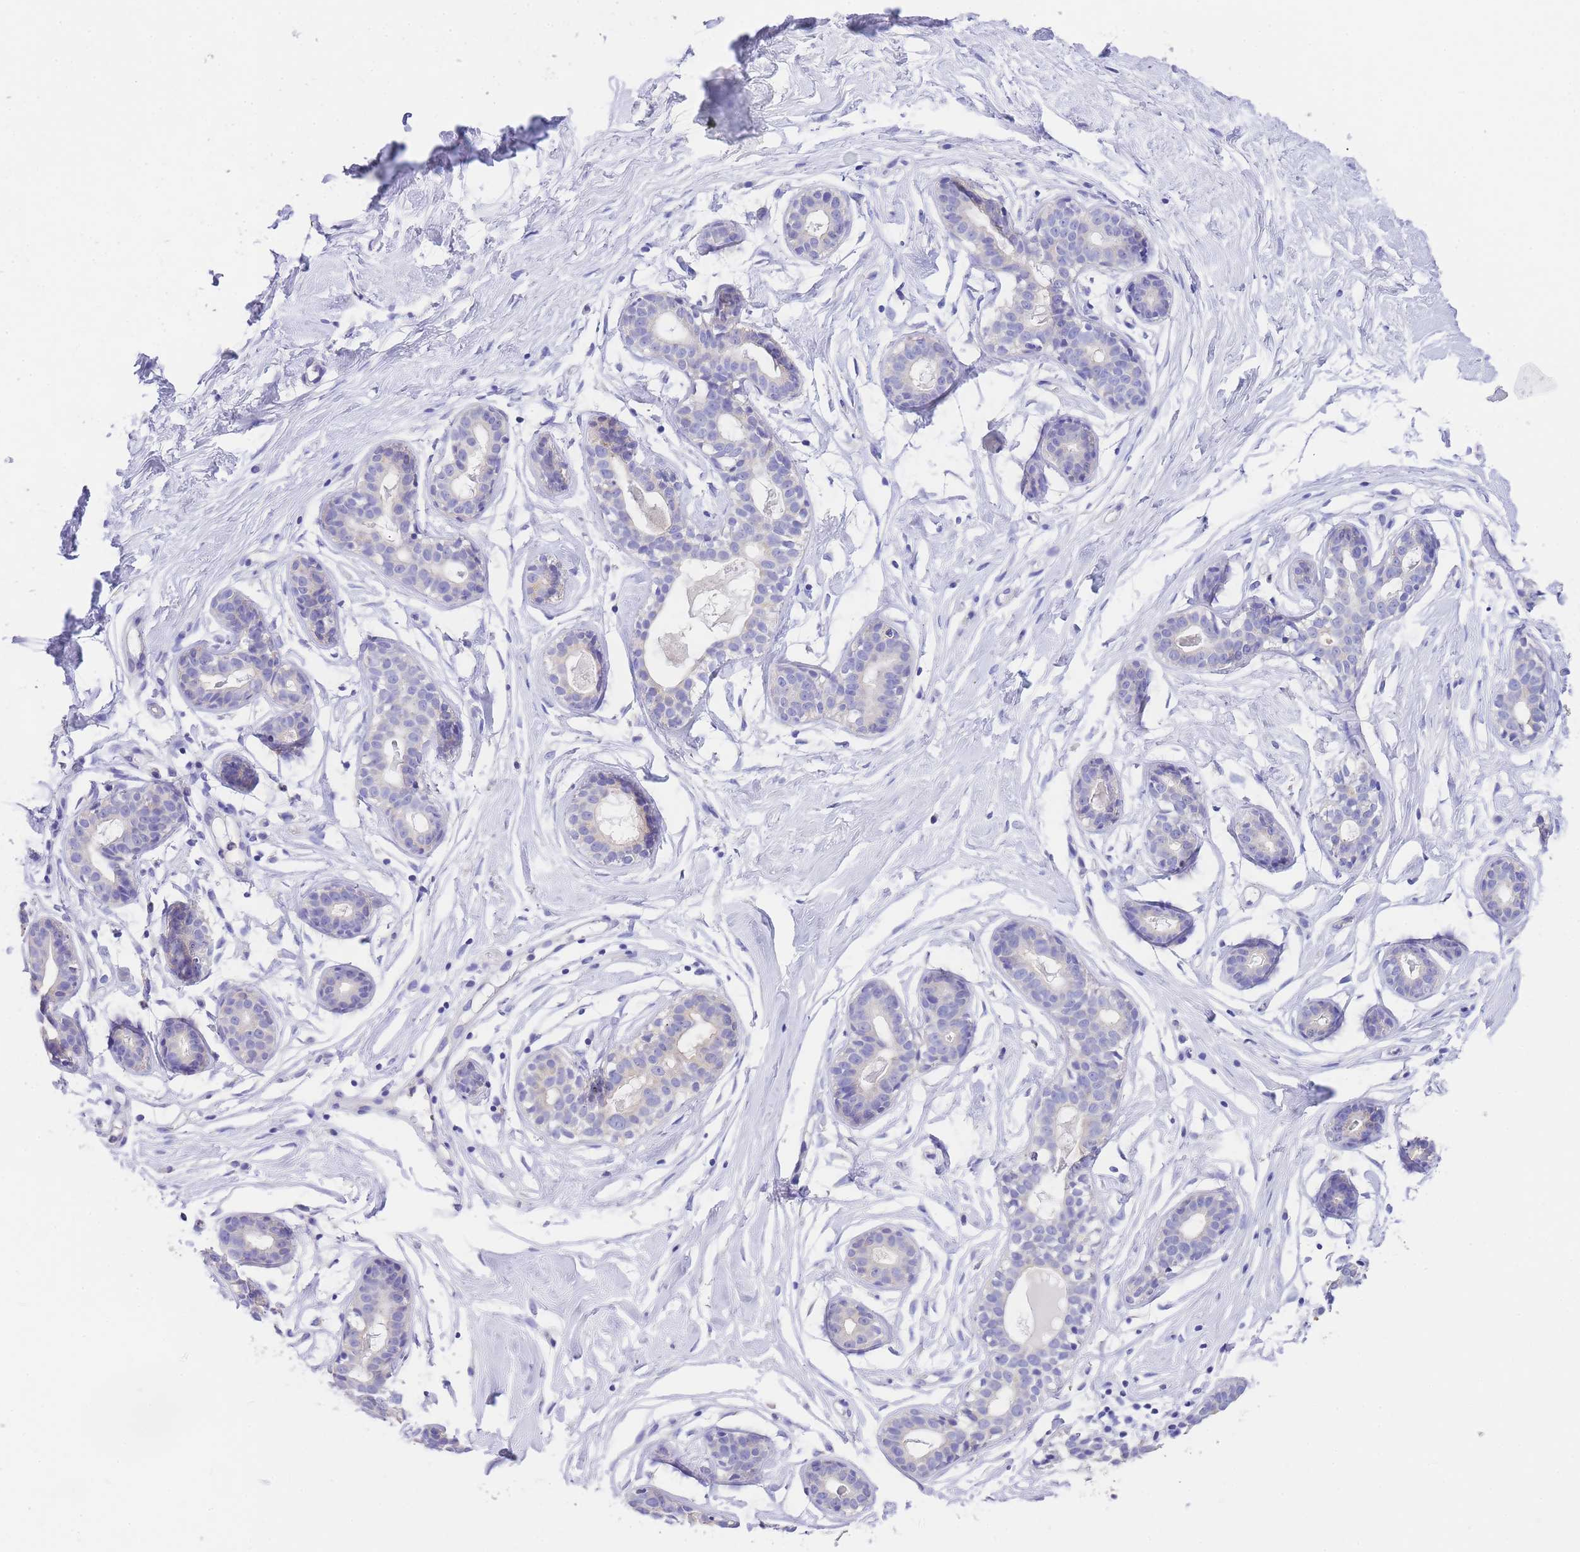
{"staining": {"intensity": "negative", "quantity": "none", "location": "none"}, "tissue": "breast", "cell_type": "Adipocytes", "image_type": "normal", "snomed": [{"axis": "morphology", "description": "Normal tissue, NOS"}, {"axis": "morphology", "description": "Adenoma, NOS"}, {"axis": "topography", "description": "Breast"}], "caption": "The immunohistochemistry (IHC) histopathology image has no significant positivity in adipocytes of breast. Brightfield microscopy of immunohistochemistry stained with DAB (3,3'-diaminobenzidine) (brown) and hematoxylin (blue), captured at high magnification.", "gene": "EPN2", "patient": {"sex": "female", "age": 23}}